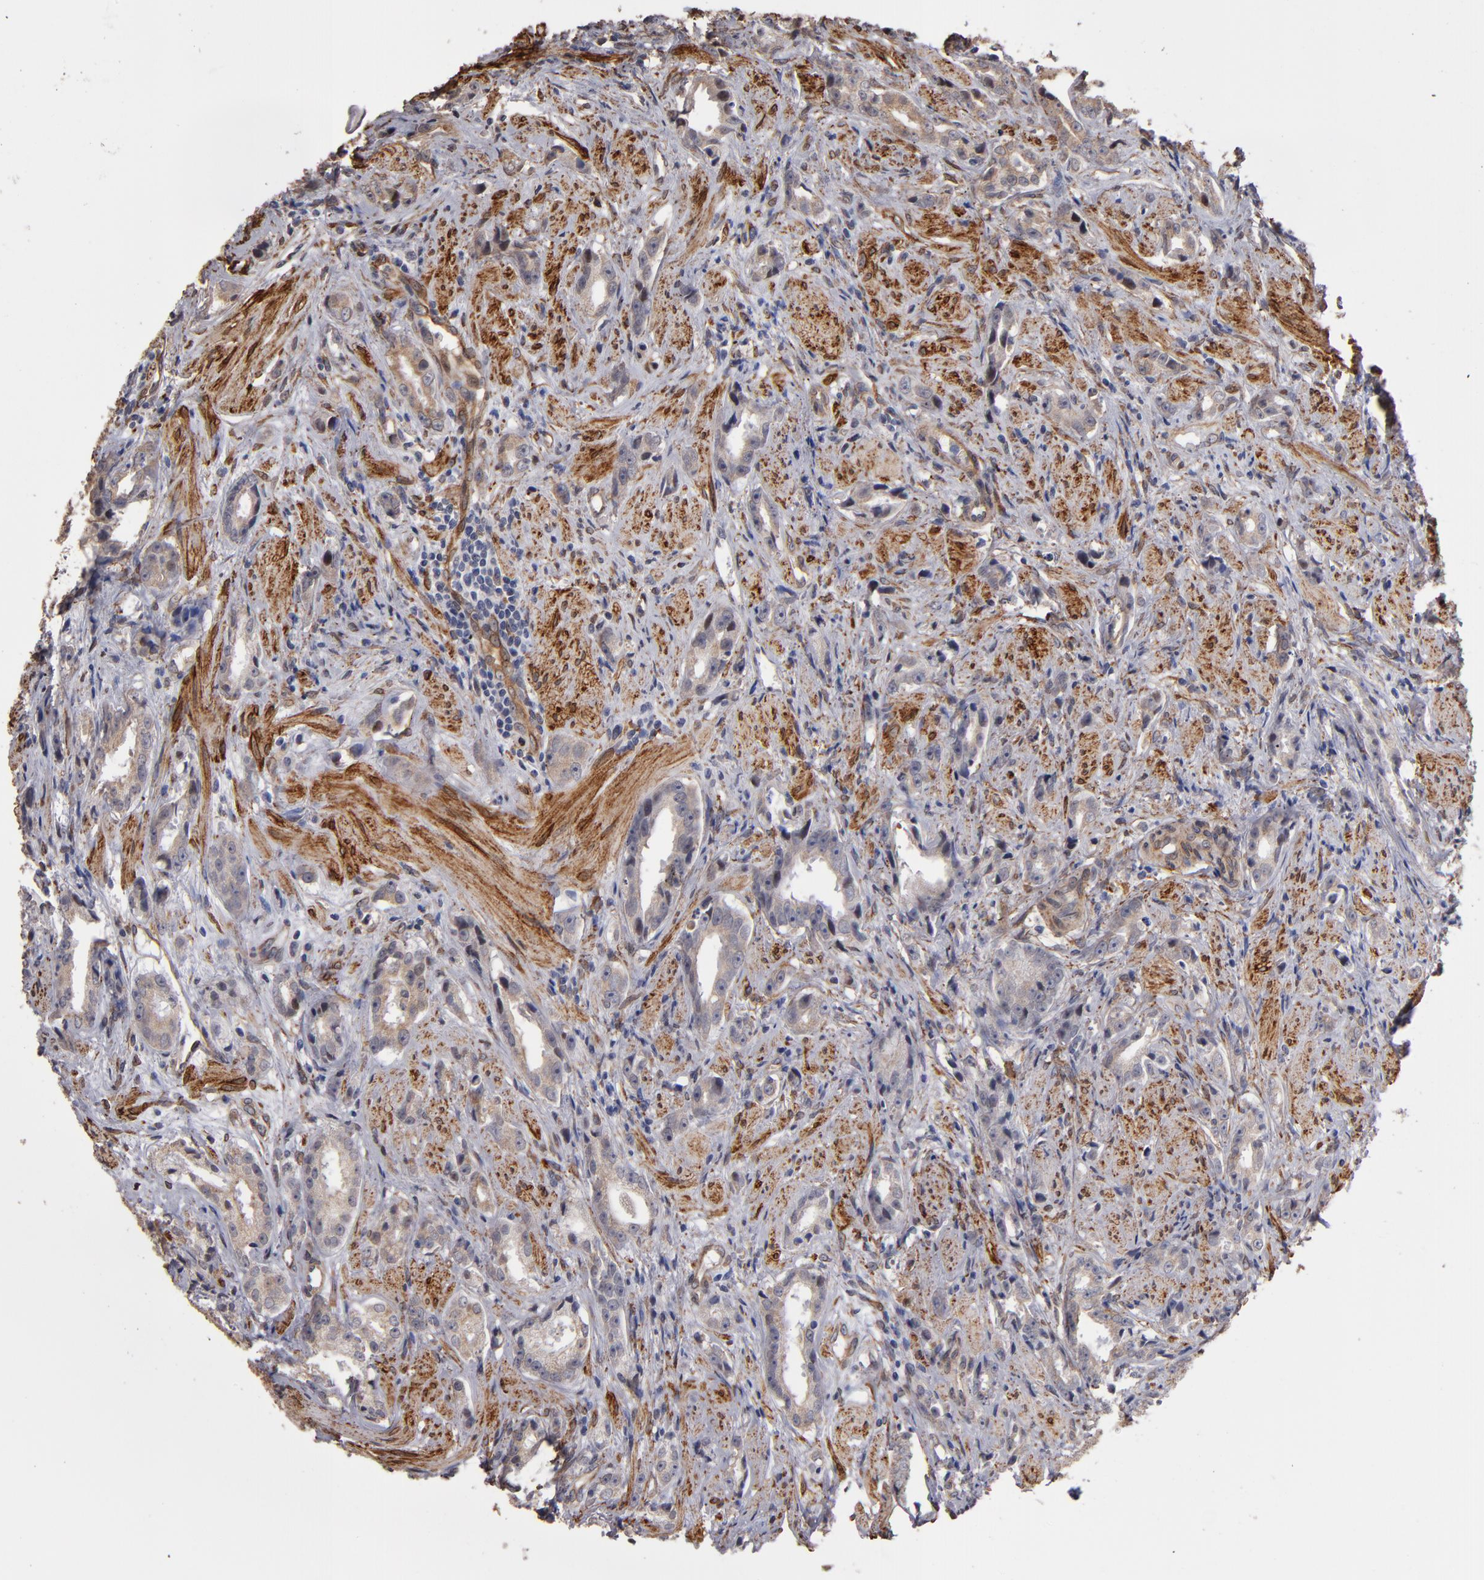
{"staining": {"intensity": "weak", "quantity": ">75%", "location": "cytoplasmic/membranous"}, "tissue": "prostate cancer", "cell_type": "Tumor cells", "image_type": "cancer", "snomed": [{"axis": "morphology", "description": "Adenocarcinoma, Medium grade"}, {"axis": "topography", "description": "Prostate"}], "caption": "A brown stain highlights weak cytoplasmic/membranous staining of a protein in human adenocarcinoma (medium-grade) (prostate) tumor cells.", "gene": "PGRMC1", "patient": {"sex": "male", "age": 53}}